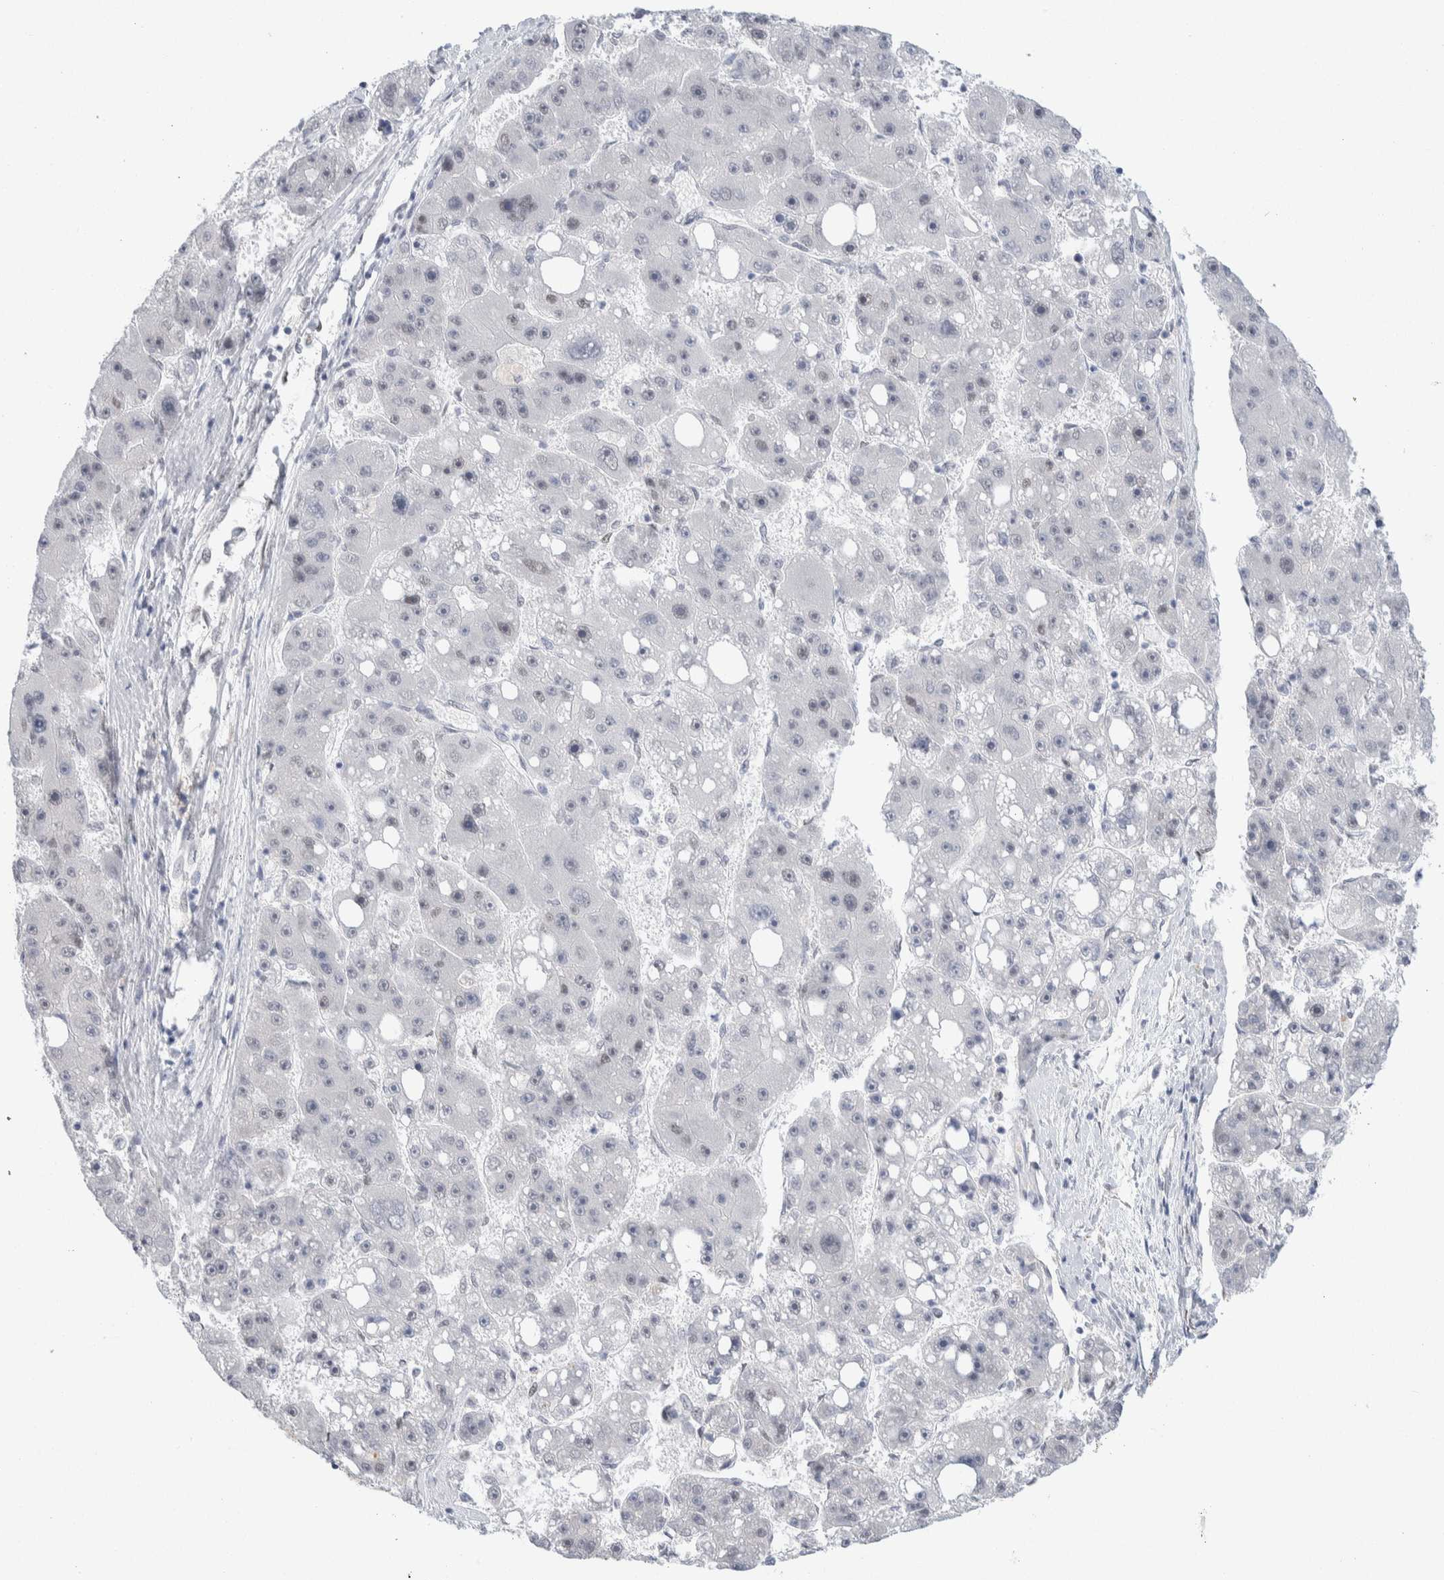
{"staining": {"intensity": "negative", "quantity": "none", "location": "none"}, "tissue": "liver cancer", "cell_type": "Tumor cells", "image_type": "cancer", "snomed": [{"axis": "morphology", "description": "Carcinoma, Hepatocellular, NOS"}, {"axis": "topography", "description": "Liver"}], "caption": "Tumor cells show no significant protein expression in hepatocellular carcinoma (liver).", "gene": "PRMT1", "patient": {"sex": "female", "age": 61}}